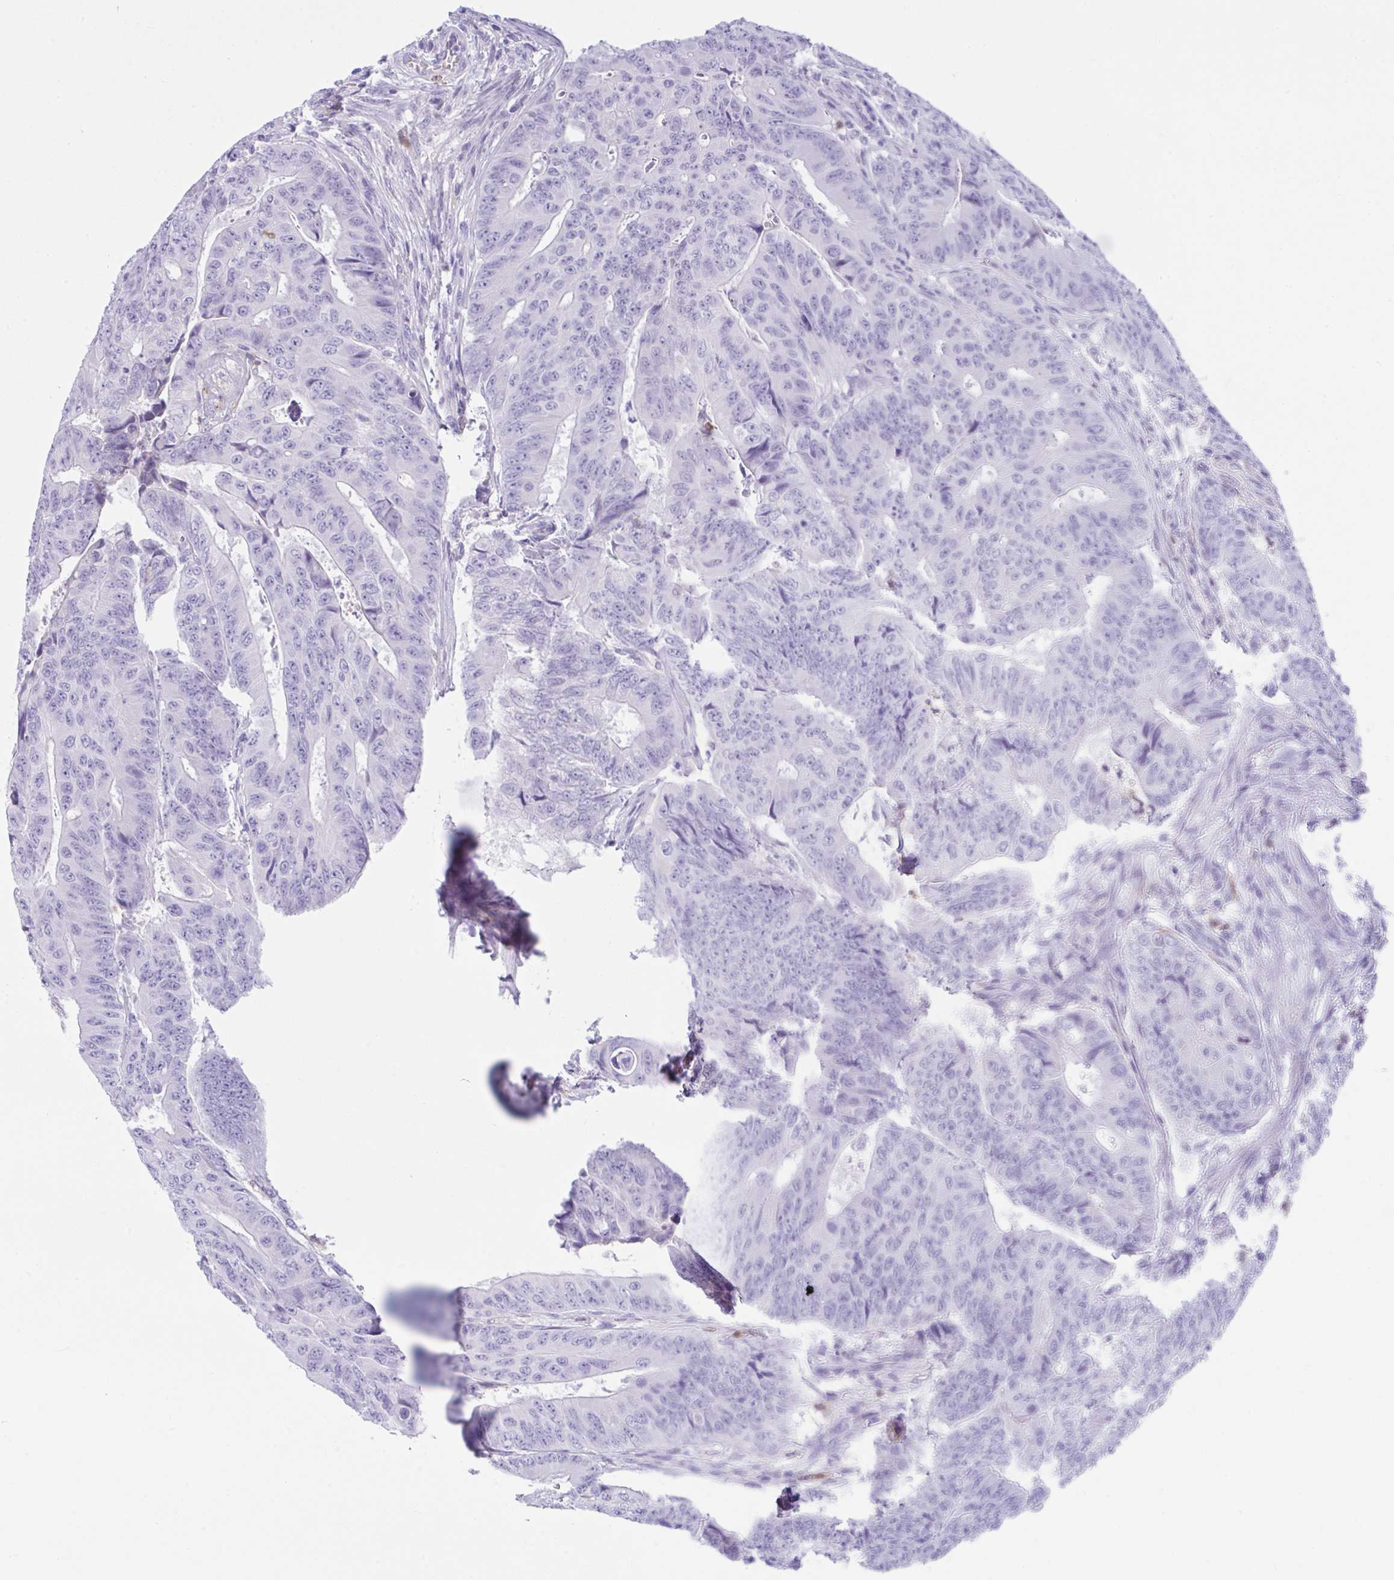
{"staining": {"intensity": "negative", "quantity": "none", "location": "none"}, "tissue": "colorectal cancer", "cell_type": "Tumor cells", "image_type": "cancer", "snomed": [{"axis": "morphology", "description": "Adenocarcinoma, NOS"}, {"axis": "topography", "description": "Colon"}], "caption": "There is no significant positivity in tumor cells of colorectal adenocarcinoma.", "gene": "NCF1", "patient": {"sex": "female", "age": 48}}